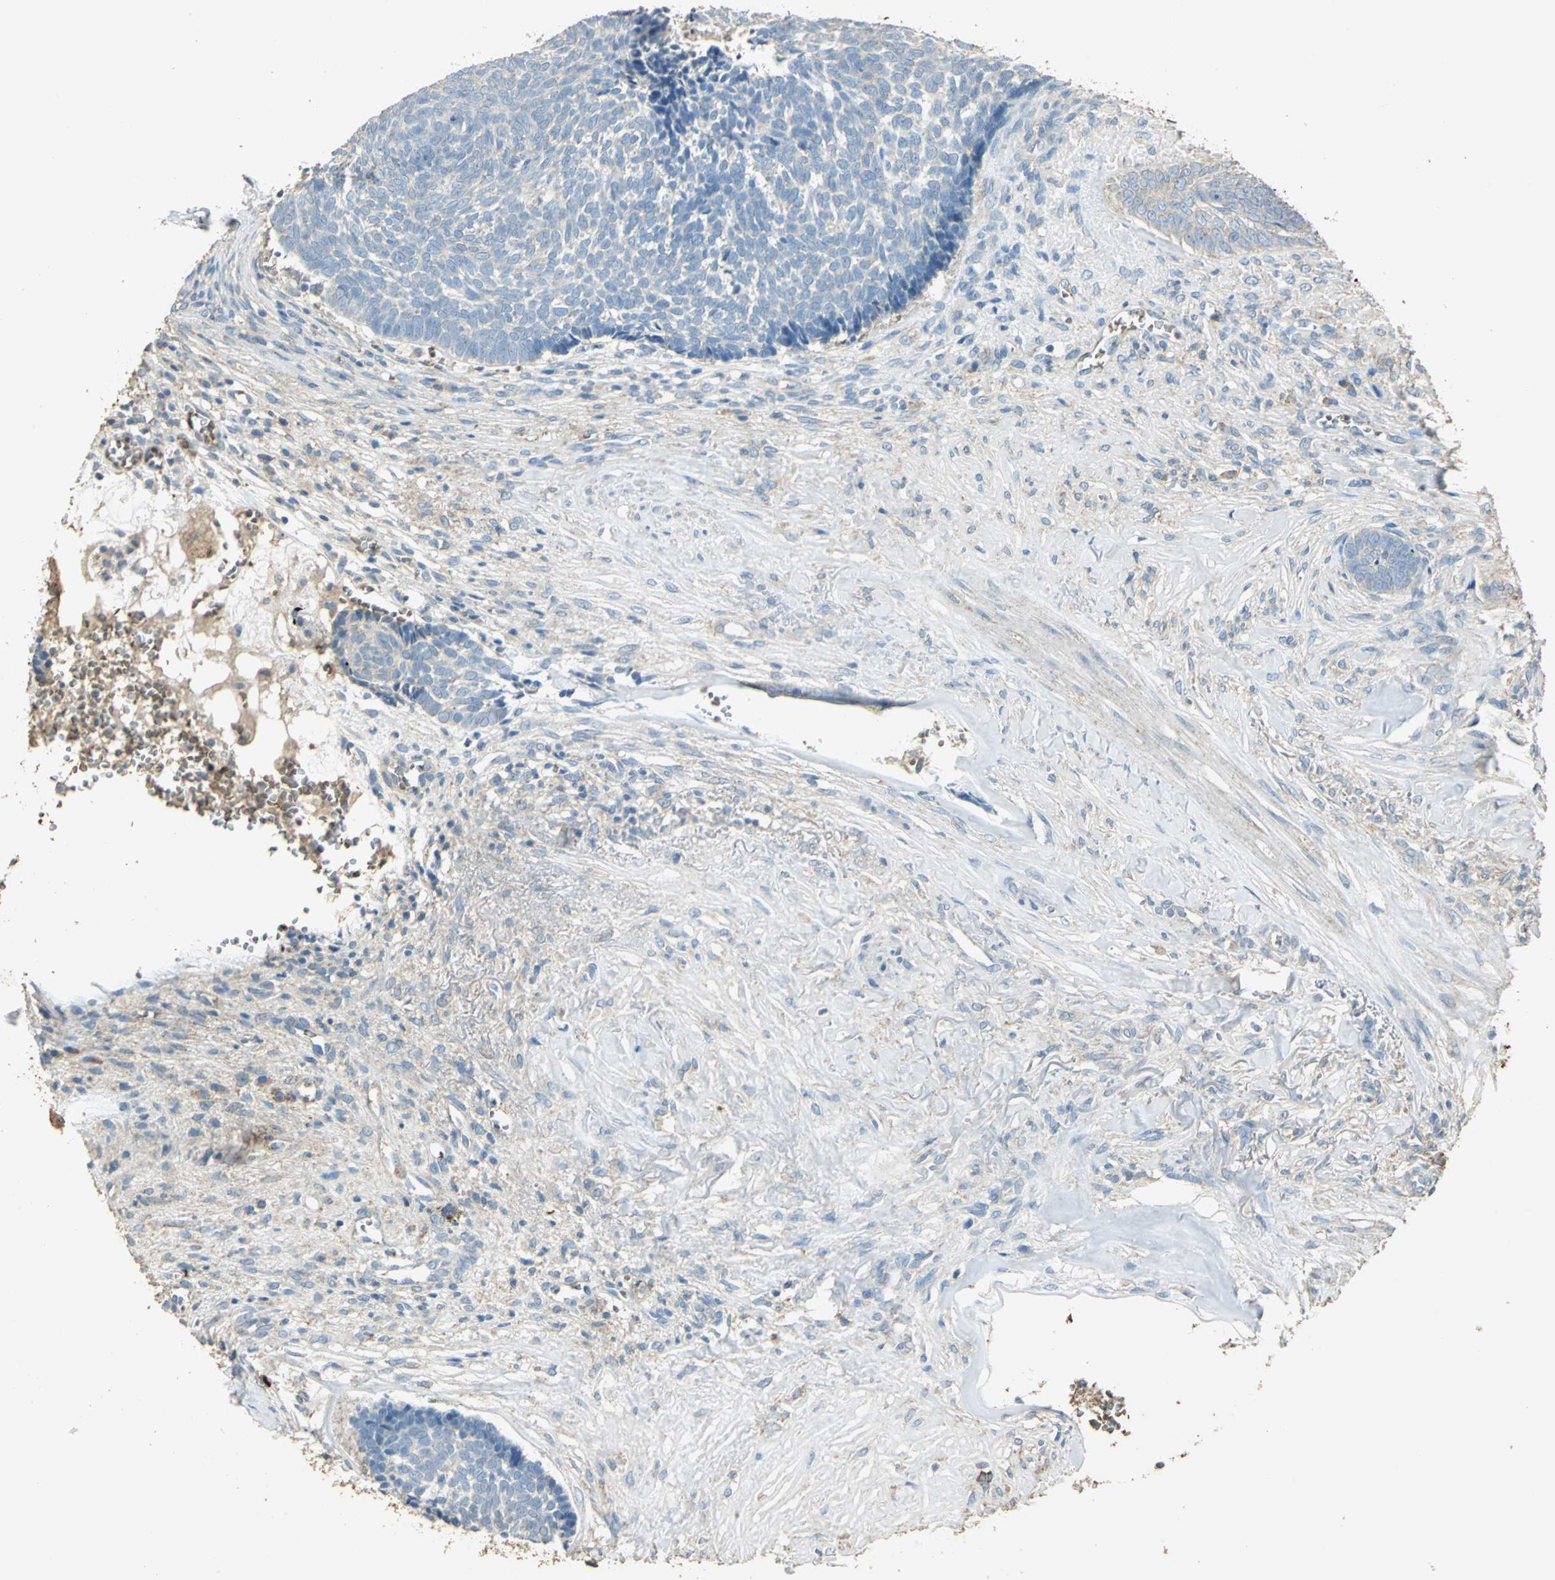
{"staining": {"intensity": "negative", "quantity": "none", "location": "none"}, "tissue": "skin cancer", "cell_type": "Tumor cells", "image_type": "cancer", "snomed": [{"axis": "morphology", "description": "Basal cell carcinoma"}, {"axis": "topography", "description": "Skin"}], "caption": "A photomicrograph of human skin cancer (basal cell carcinoma) is negative for staining in tumor cells. (Brightfield microscopy of DAB (3,3'-diaminobenzidine) IHC at high magnification).", "gene": "TRAPPC2", "patient": {"sex": "male", "age": 84}}